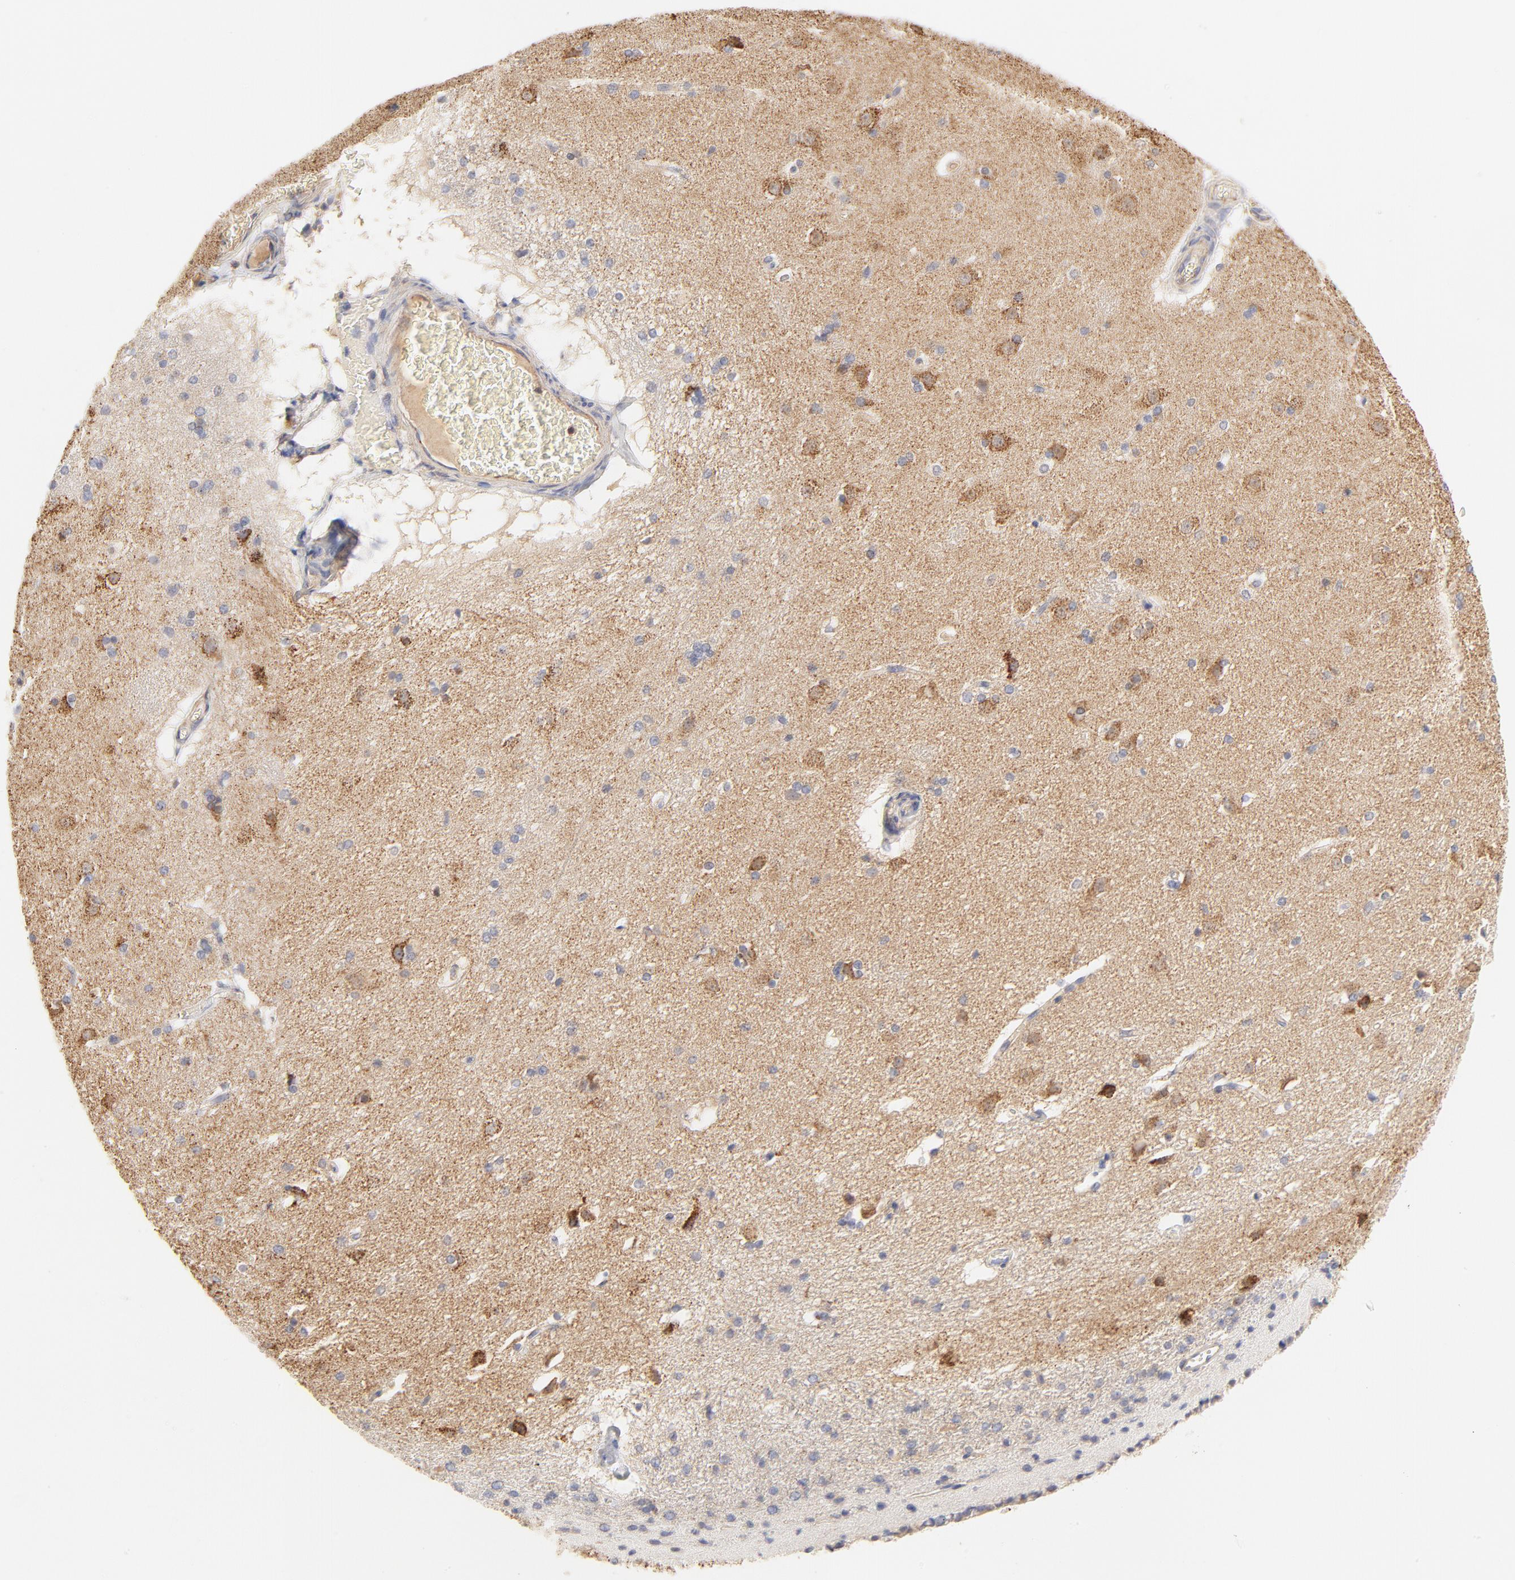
{"staining": {"intensity": "negative", "quantity": "none", "location": "none"}, "tissue": "caudate", "cell_type": "Glial cells", "image_type": "normal", "snomed": [{"axis": "morphology", "description": "Normal tissue, NOS"}, {"axis": "topography", "description": "Lateral ventricle wall"}], "caption": "Immunohistochemical staining of unremarkable caudate exhibits no significant staining in glial cells. (Stains: DAB (3,3'-diaminobenzidine) immunohistochemistry (IHC) with hematoxylin counter stain, Microscopy: brightfield microscopy at high magnification).", "gene": "MTERF2", "patient": {"sex": "female", "age": 19}}